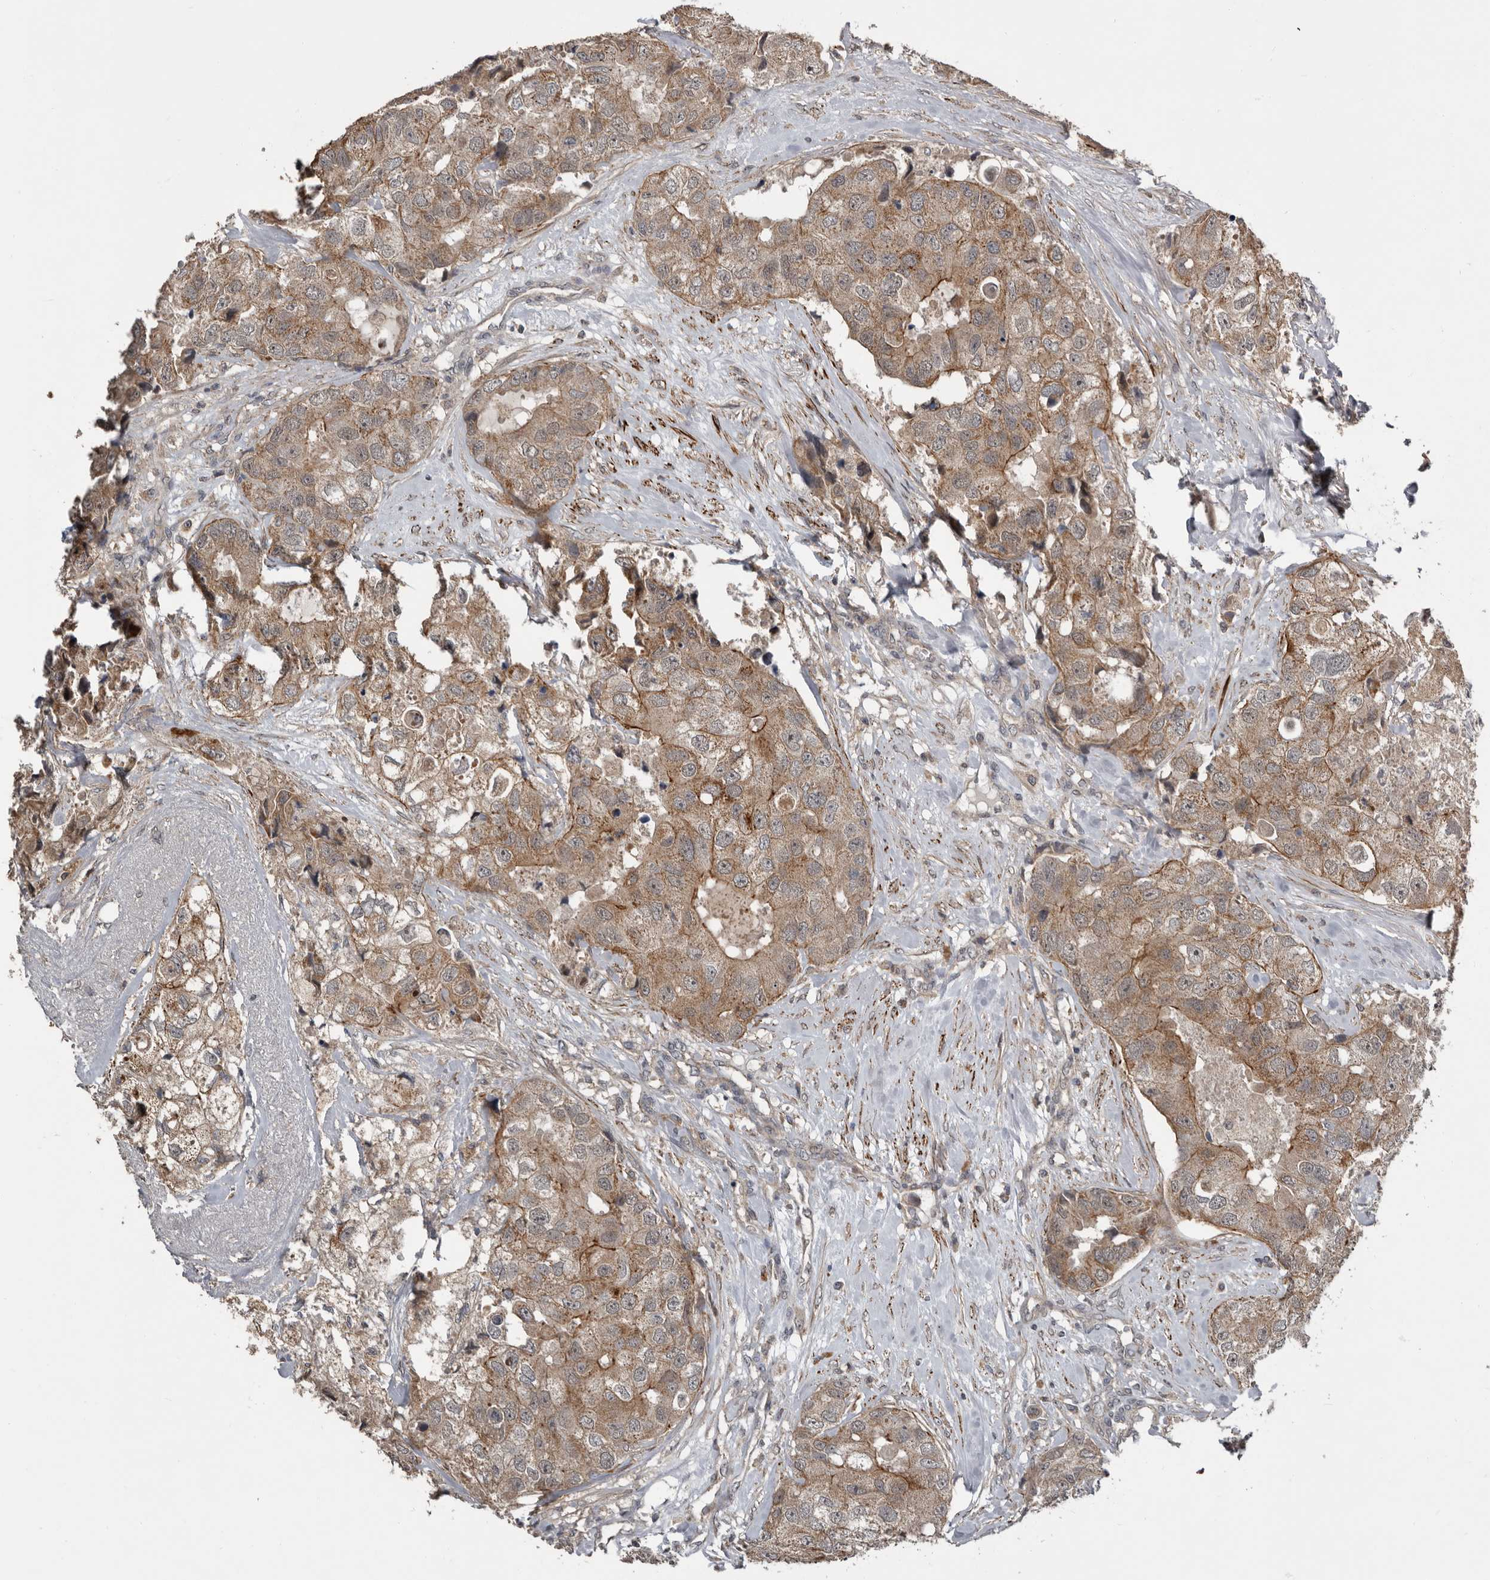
{"staining": {"intensity": "weak", "quantity": ">75%", "location": "cytoplasmic/membranous"}, "tissue": "breast cancer", "cell_type": "Tumor cells", "image_type": "cancer", "snomed": [{"axis": "morphology", "description": "Duct carcinoma"}, {"axis": "topography", "description": "Breast"}], "caption": "Weak cytoplasmic/membranous staining is seen in approximately >75% of tumor cells in infiltrating ductal carcinoma (breast).", "gene": "FGFR4", "patient": {"sex": "female", "age": 62}}